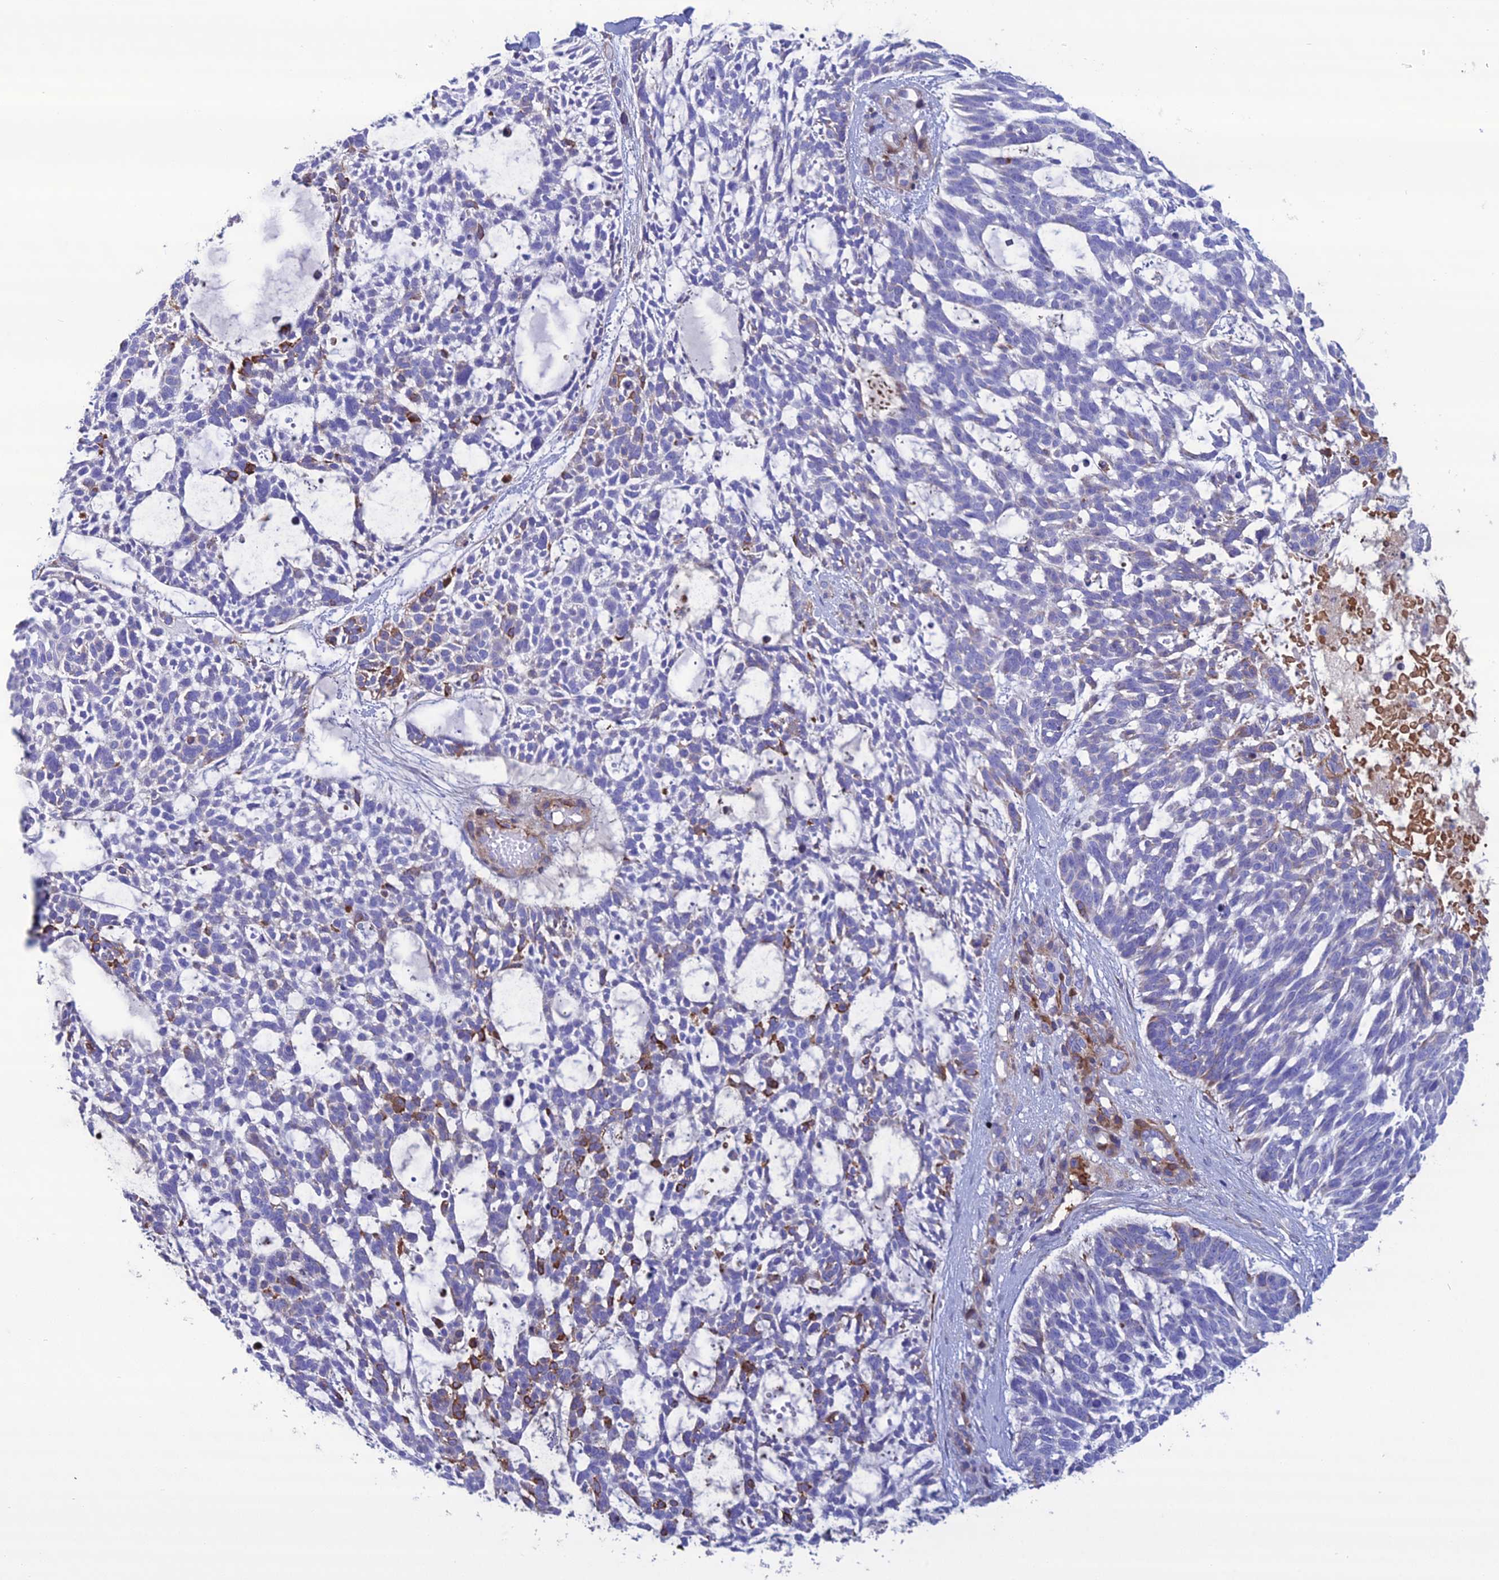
{"staining": {"intensity": "strong", "quantity": "<25%", "location": "cytoplasmic/membranous"}, "tissue": "skin cancer", "cell_type": "Tumor cells", "image_type": "cancer", "snomed": [{"axis": "morphology", "description": "Basal cell carcinoma"}, {"axis": "topography", "description": "Skin"}], "caption": "Tumor cells reveal medium levels of strong cytoplasmic/membranous positivity in about <25% of cells in skin basal cell carcinoma. (brown staining indicates protein expression, while blue staining denotes nuclei).", "gene": "OR56B1", "patient": {"sex": "male", "age": 88}}